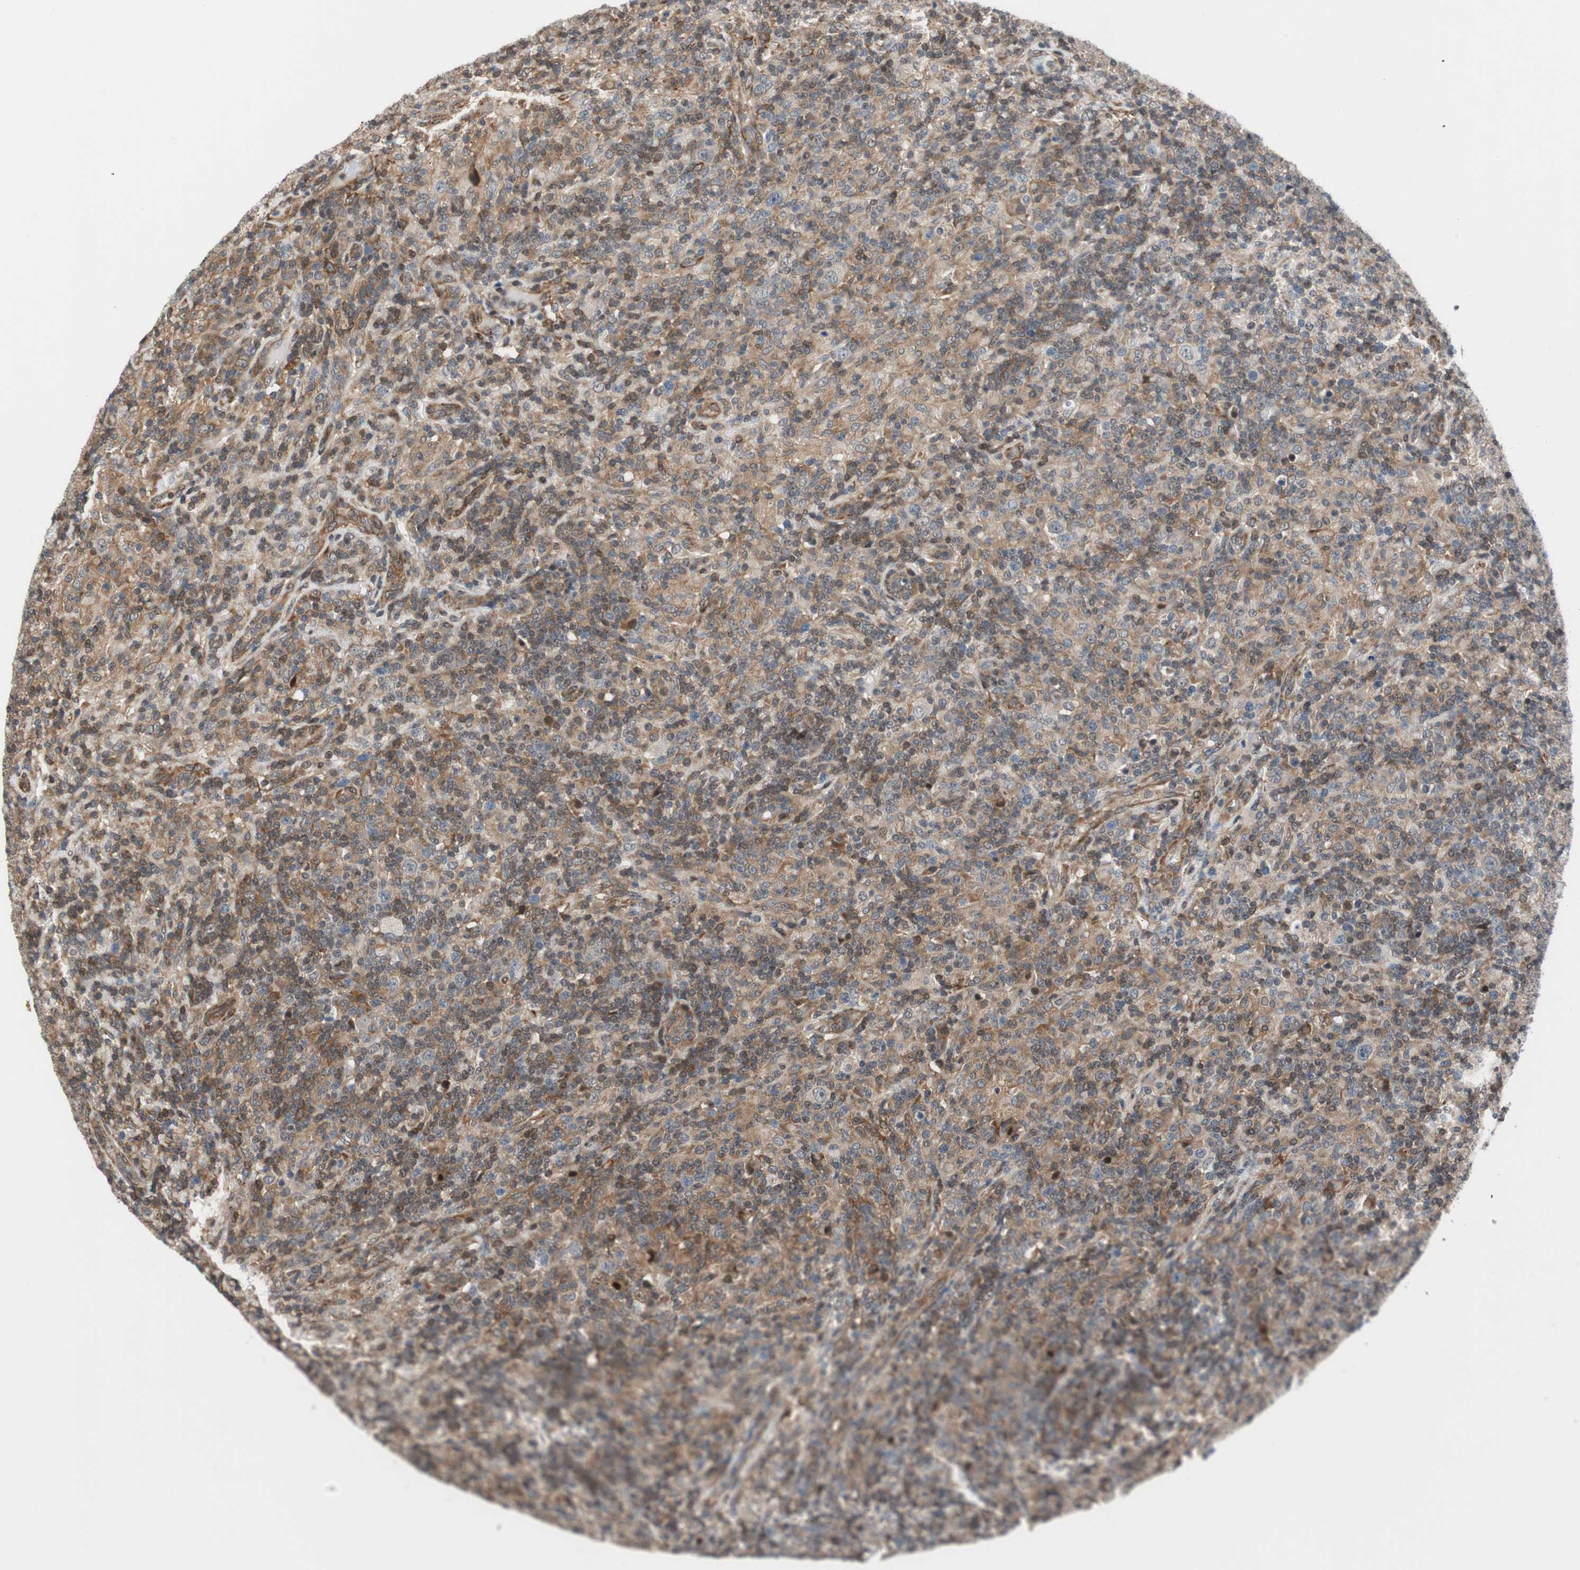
{"staining": {"intensity": "moderate", "quantity": "25%-75%", "location": "cytoplasmic/membranous"}, "tissue": "lymphoma", "cell_type": "Tumor cells", "image_type": "cancer", "snomed": [{"axis": "morphology", "description": "Hodgkin's disease, NOS"}, {"axis": "topography", "description": "Lymph node"}], "caption": "Brown immunohistochemical staining in Hodgkin's disease demonstrates moderate cytoplasmic/membranous expression in about 25%-75% of tumor cells.", "gene": "ZNF512B", "patient": {"sex": "male", "age": 70}}